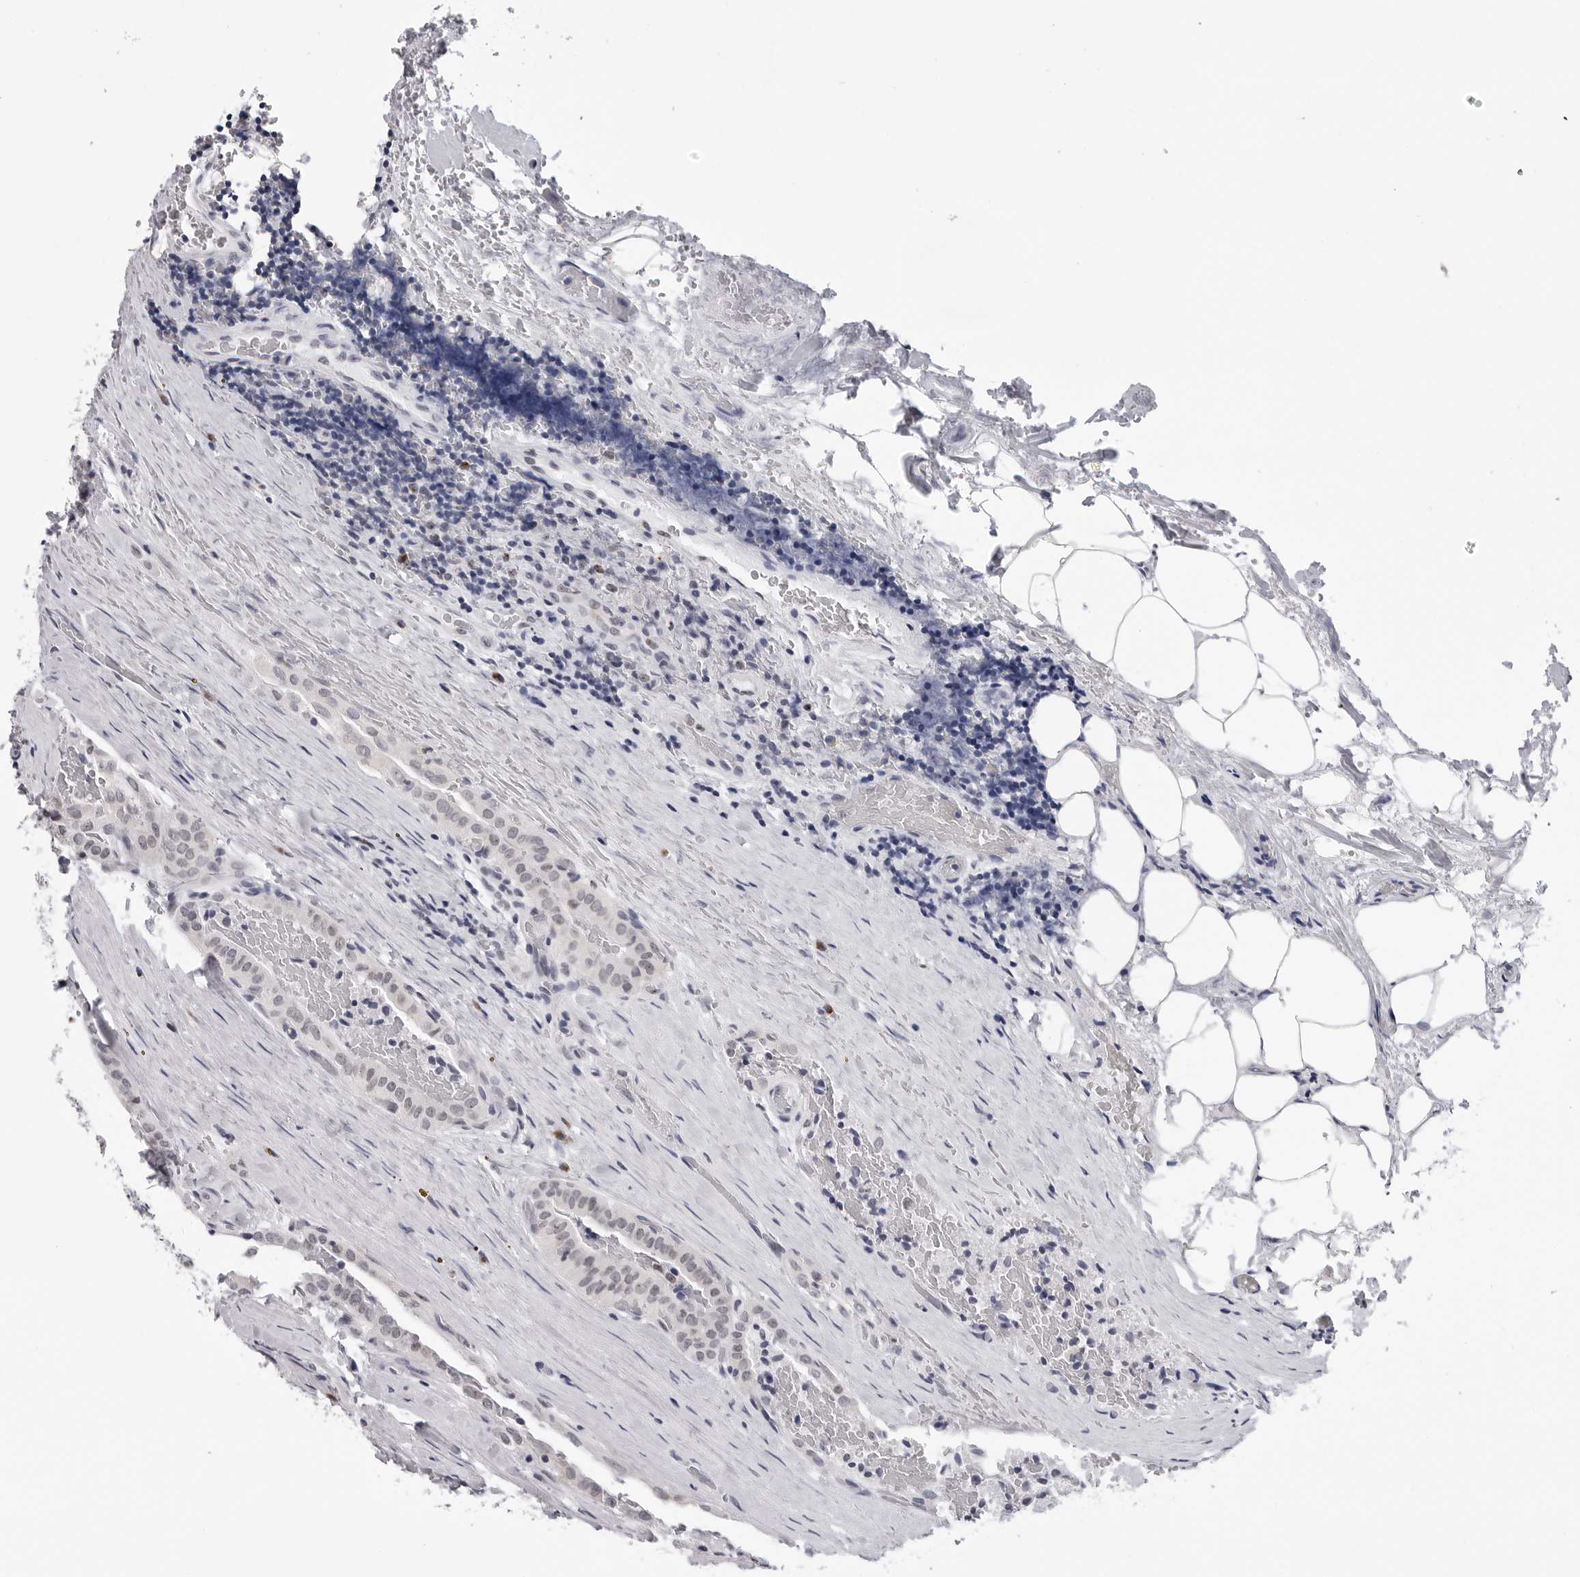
{"staining": {"intensity": "negative", "quantity": "none", "location": "none"}, "tissue": "thyroid cancer", "cell_type": "Tumor cells", "image_type": "cancer", "snomed": [{"axis": "morphology", "description": "Papillary adenocarcinoma, NOS"}, {"axis": "topography", "description": "Thyroid gland"}], "caption": "IHC of human thyroid cancer (papillary adenocarcinoma) shows no expression in tumor cells.", "gene": "GNL2", "patient": {"sex": "male", "age": 77}}